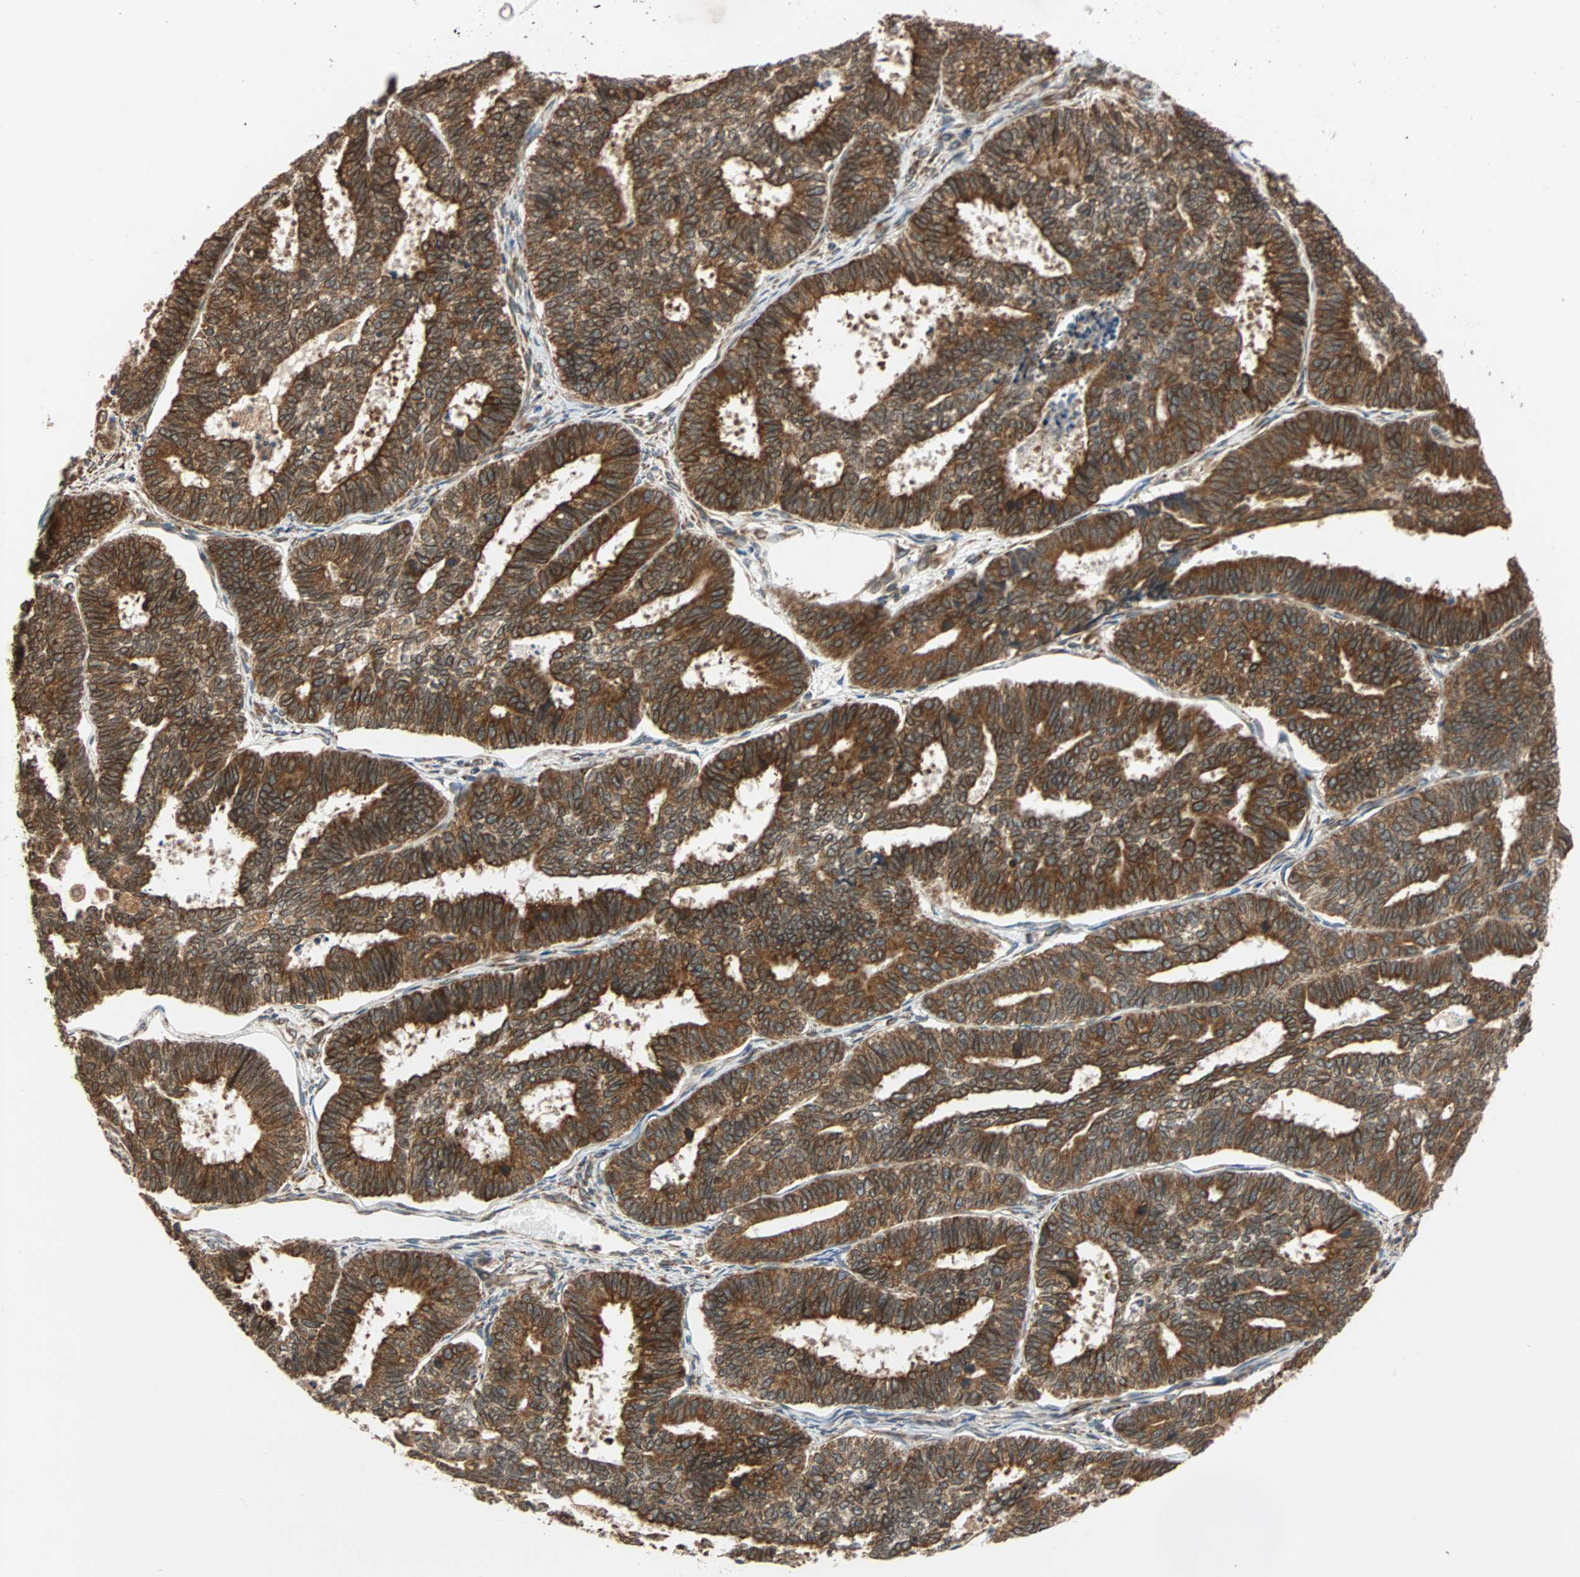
{"staining": {"intensity": "strong", "quantity": ">75%", "location": "cytoplasmic/membranous"}, "tissue": "endometrial cancer", "cell_type": "Tumor cells", "image_type": "cancer", "snomed": [{"axis": "morphology", "description": "Adenocarcinoma, NOS"}, {"axis": "topography", "description": "Endometrium"}], "caption": "Human endometrial cancer (adenocarcinoma) stained with a brown dye demonstrates strong cytoplasmic/membranous positive positivity in about >75% of tumor cells.", "gene": "AUP1", "patient": {"sex": "female", "age": 70}}